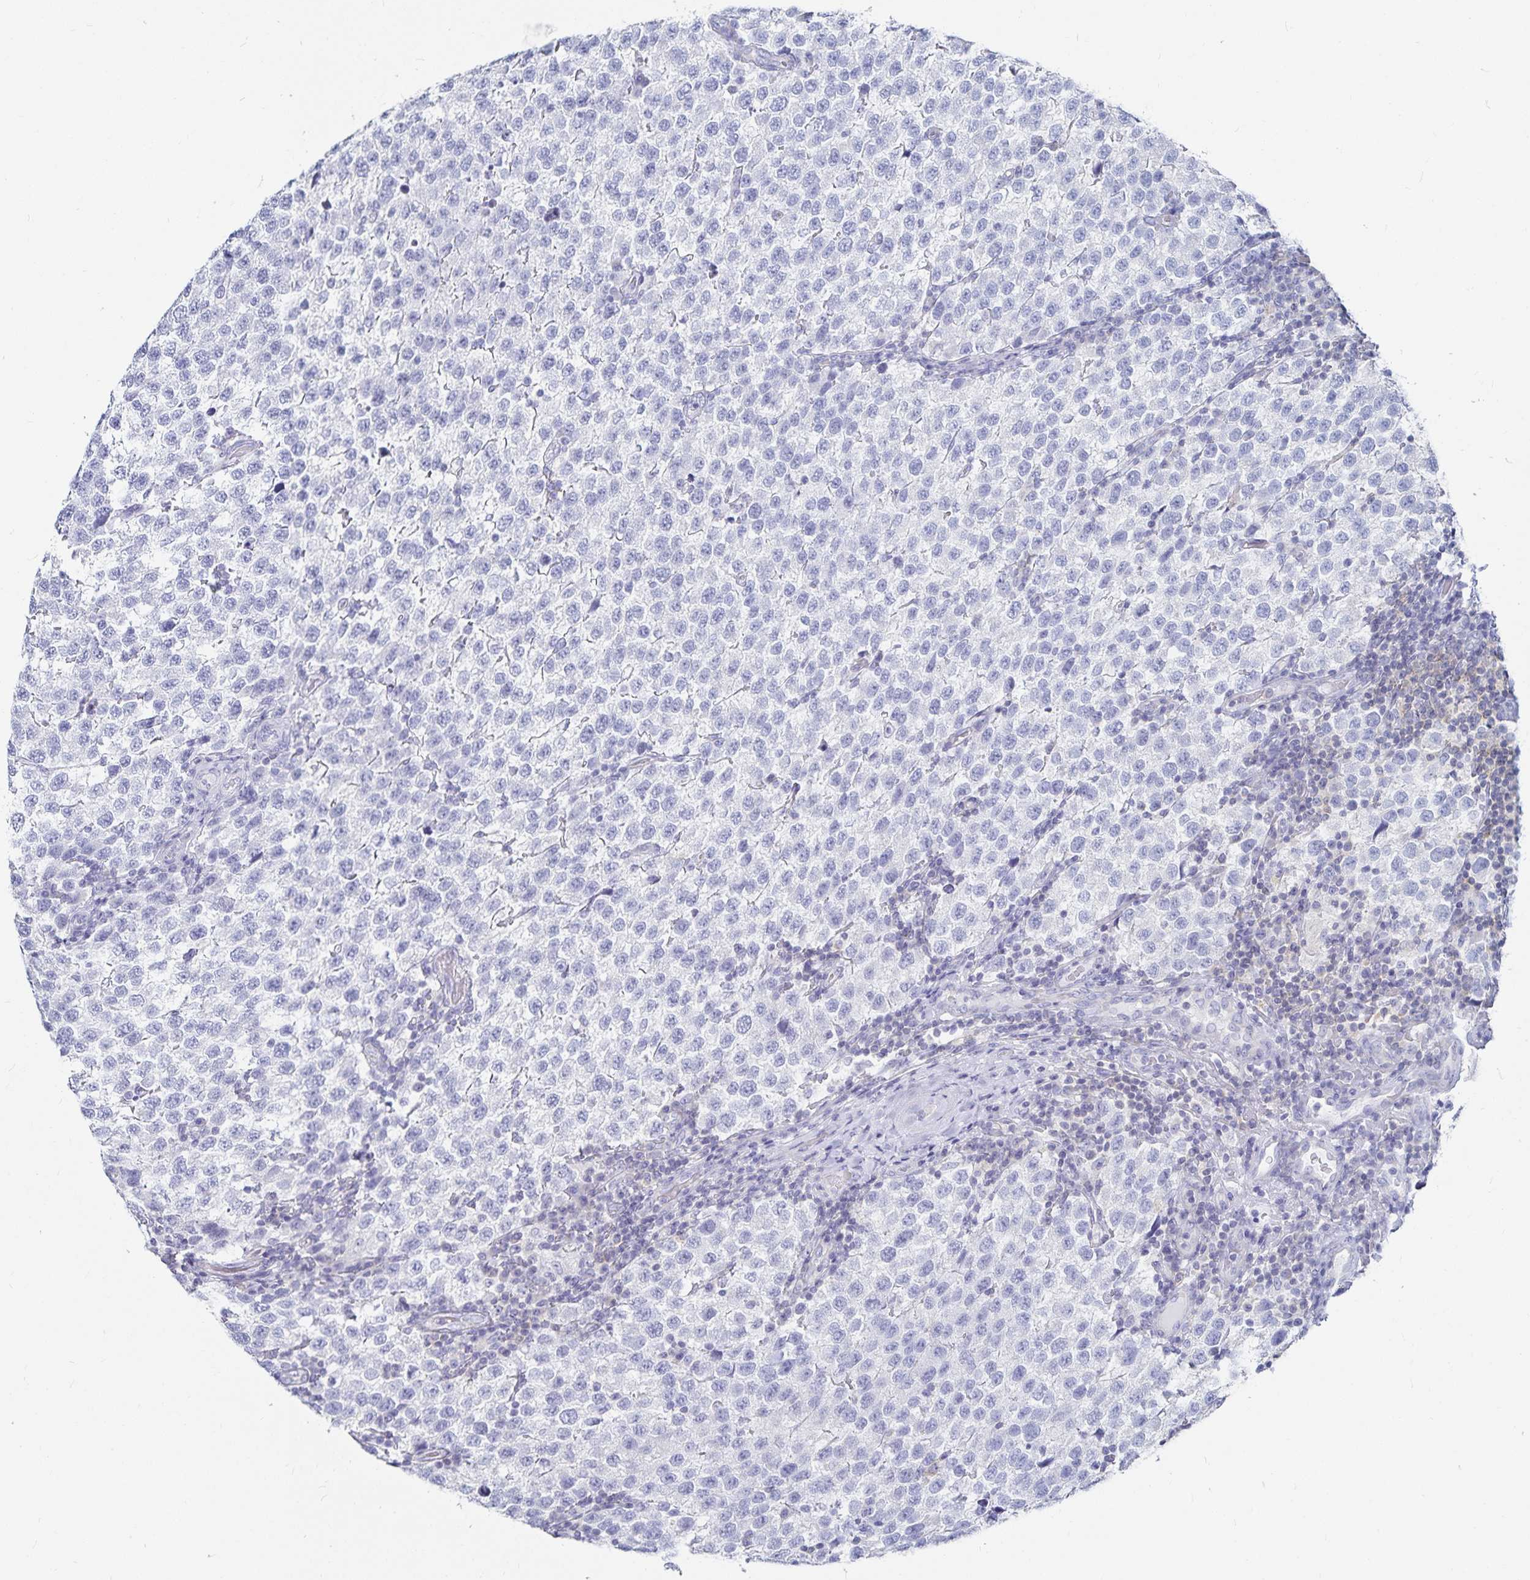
{"staining": {"intensity": "negative", "quantity": "none", "location": "none"}, "tissue": "testis cancer", "cell_type": "Tumor cells", "image_type": "cancer", "snomed": [{"axis": "morphology", "description": "Seminoma, NOS"}, {"axis": "topography", "description": "Testis"}], "caption": "This is an immunohistochemistry image of testis cancer. There is no staining in tumor cells.", "gene": "TNIP1", "patient": {"sex": "male", "age": 34}}